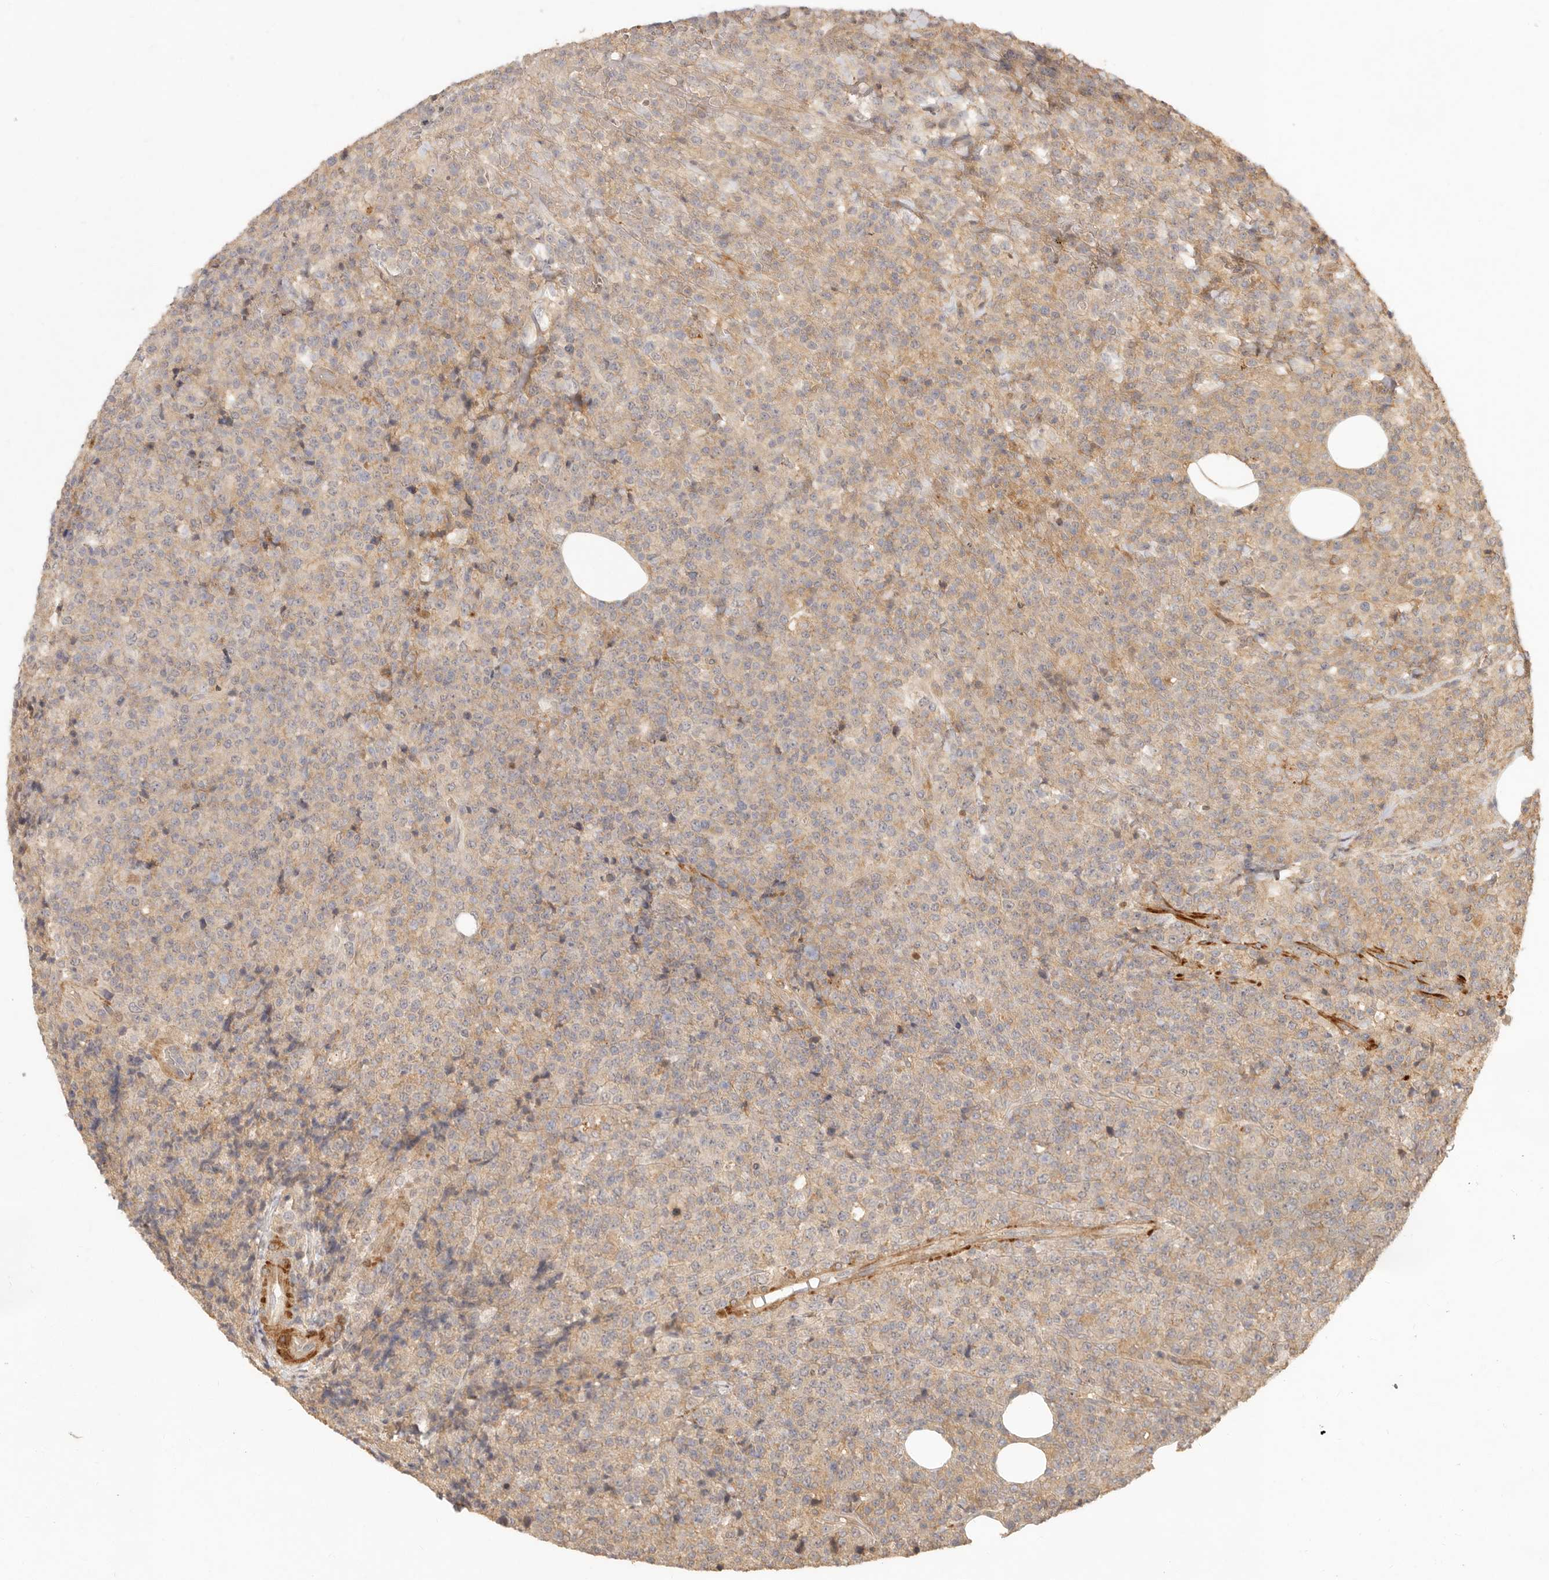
{"staining": {"intensity": "weak", "quantity": ">75%", "location": "cytoplasmic/membranous"}, "tissue": "lymphoma", "cell_type": "Tumor cells", "image_type": "cancer", "snomed": [{"axis": "morphology", "description": "Malignant lymphoma, non-Hodgkin's type, High grade"}, {"axis": "topography", "description": "Lymph node"}], "caption": "The image shows staining of lymphoma, revealing weak cytoplasmic/membranous protein staining (brown color) within tumor cells.", "gene": "VIPR1", "patient": {"sex": "male", "age": 13}}